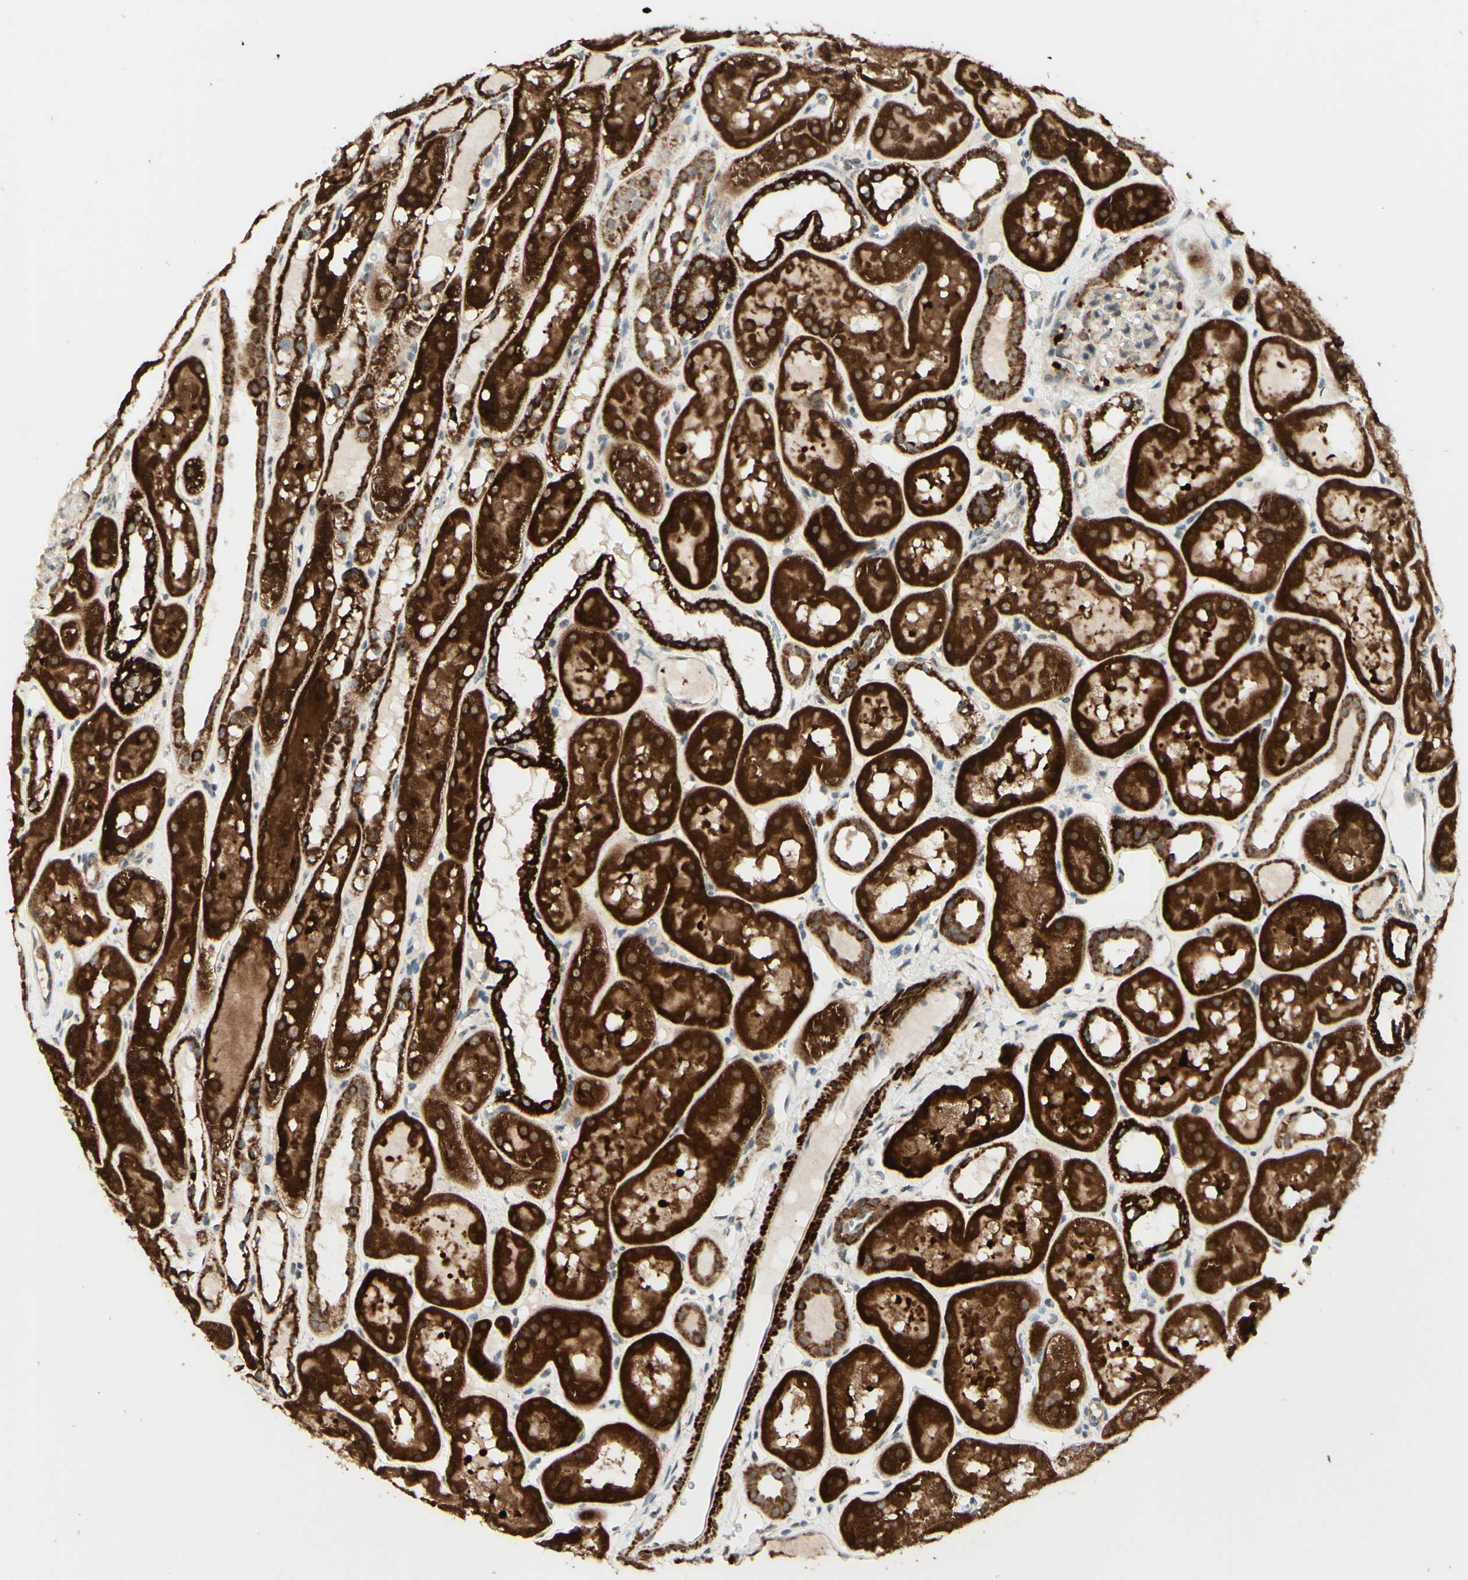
{"staining": {"intensity": "weak", "quantity": "25%-75%", "location": "cytoplasmic/membranous"}, "tissue": "kidney", "cell_type": "Cells in glomeruli", "image_type": "normal", "snomed": [{"axis": "morphology", "description": "Normal tissue, NOS"}, {"axis": "topography", "description": "Kidney"}, {"axis": "topography", "description": "Urinary bladder"}], "caption": "Immunohistochemical staining of unremarkable human kidney demonstrates weak cytoplasmic/membranous protein positivity in approximately 25%-75% of cells in glomeruli. The protein of interest is shown in brown color, while the nuclei are stained blue.", "gene": "DHRS3", "patient": {"sex": "male", "age": 16}}